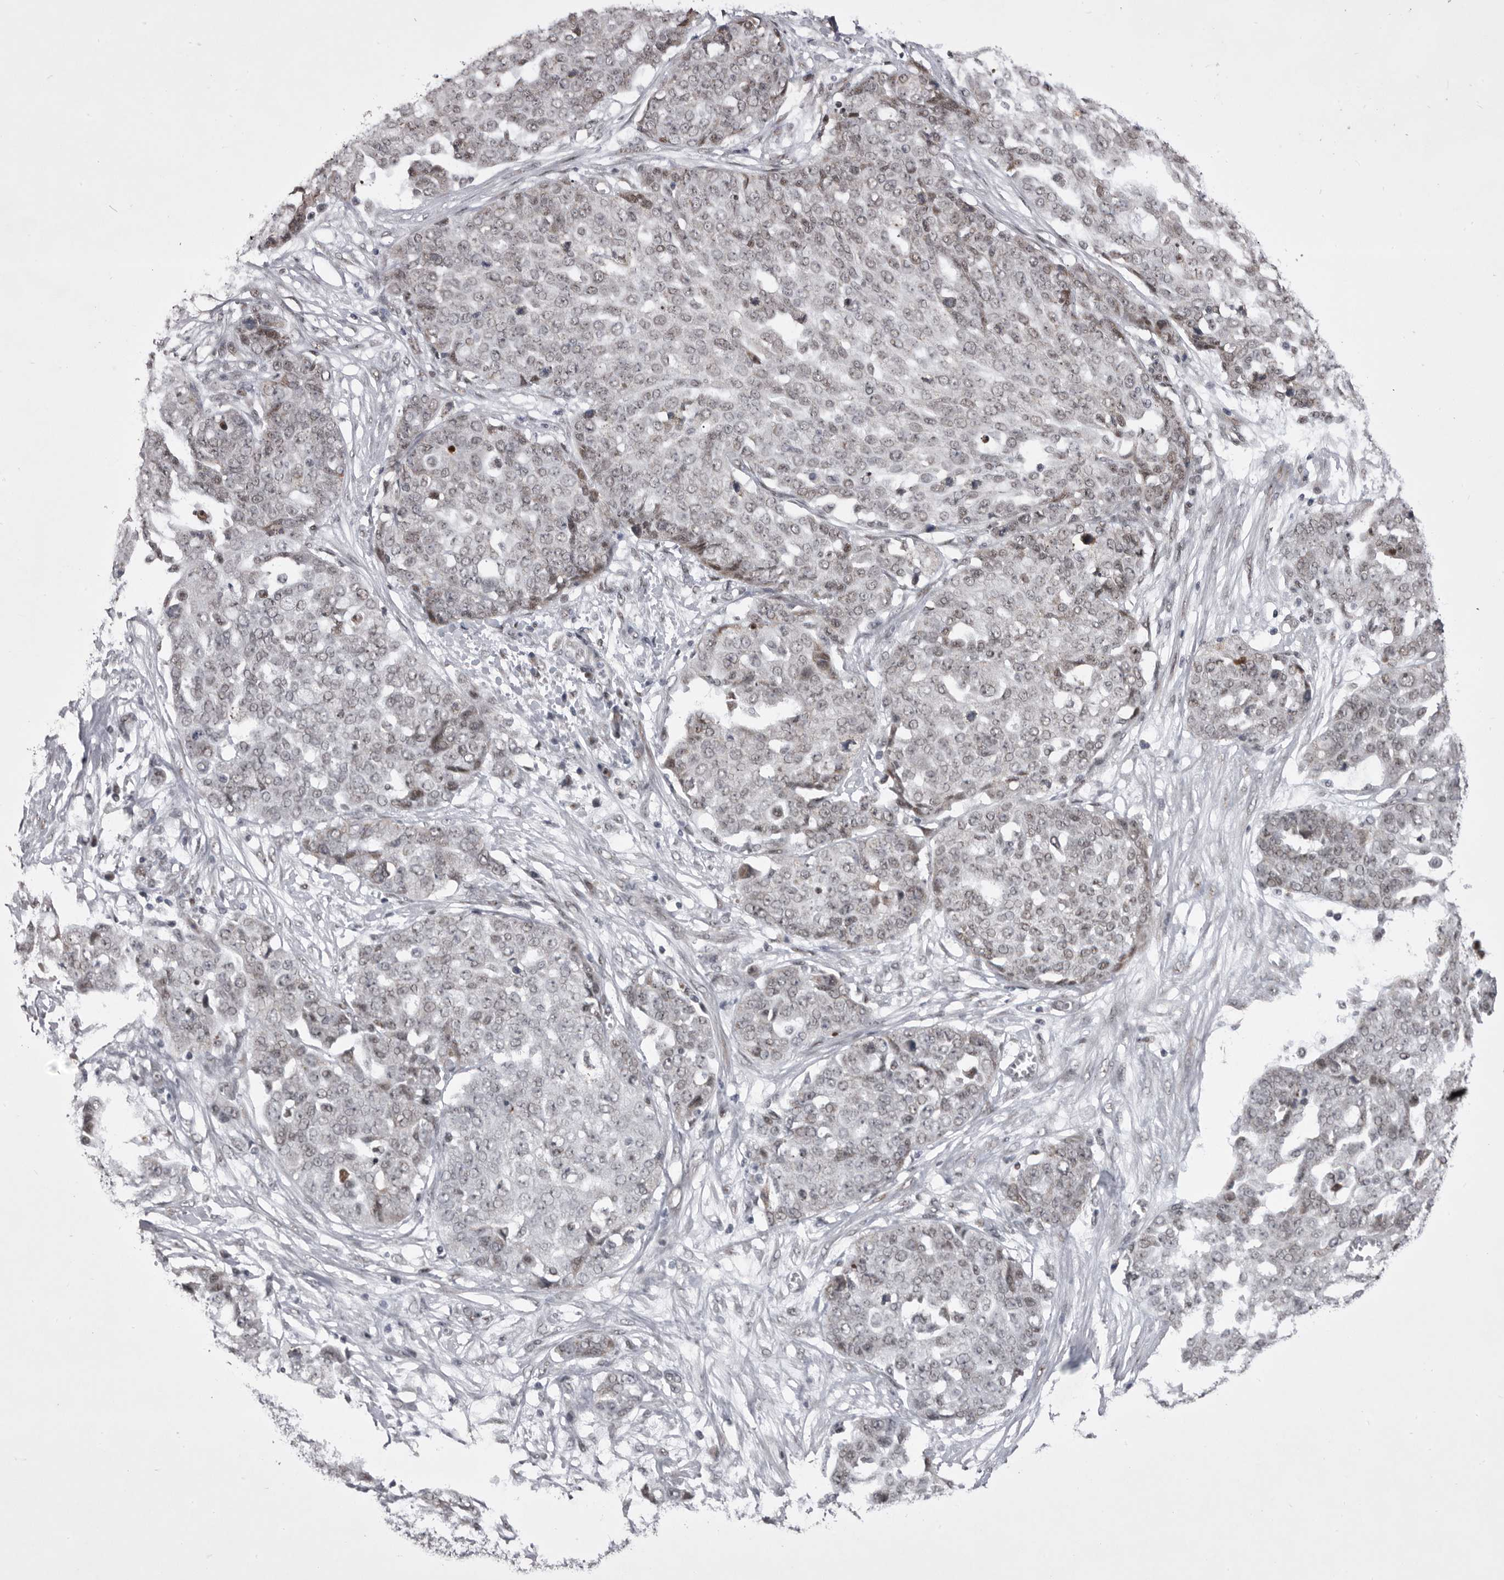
{"staining": {"intensity": "negative", "quantity": "none", "location": "none"}, "tissue": "ovarian cancer", "cell_type": "Tumor cells", "image_type": "cancer", "snomed": [{"axis": "morphology", "description": "Cystadenocarcinoma, serous, NOS"}, {"axis": "topography", "description": "Soft tissue"}, {"axis": "topography", "description": "Ovary"}], "caption": "Ovarian cancer was stained to show a protein in brown. There is no significant staining in tumor cells. (Brightfield microscopy of DAB (3,3'-diaminobenzidine) immunohistochemistry (IHC) at high magnification).", "gene": "PRPF3", "patient": {"sex": "female", "age": 57}}